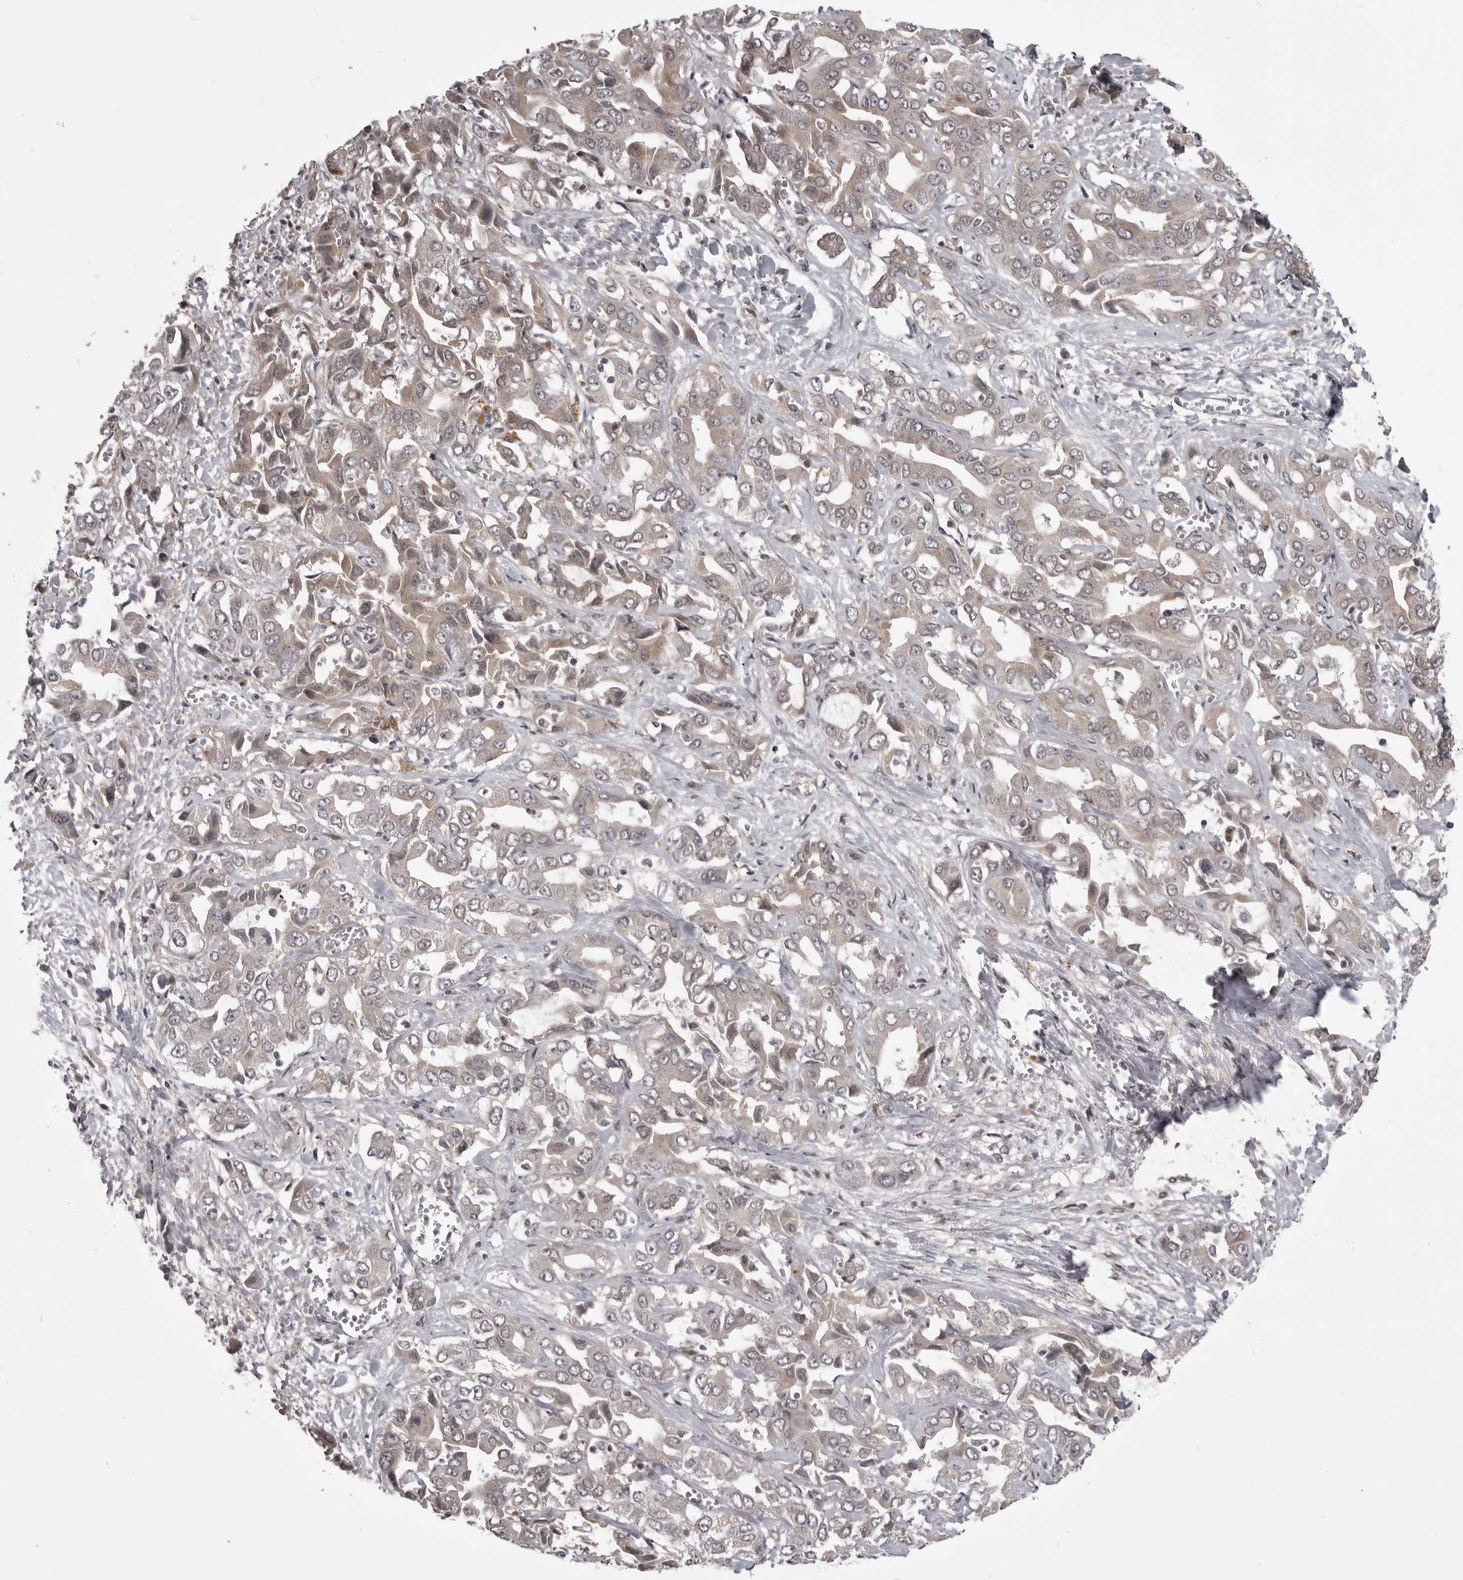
{"staining": {"intensity": "moderate", "quantity": "25%-75%", "location": "cytoplasmic/membranous"}, "tissue": "liver cancer", "cell_type": "Tumor cells", "image_type": "cancer", "snomed": [{"axis": "morphology", "description": "Cholangiocarcinoma"}, {"axis": "topography", "description": "Liver"}], "caption": "Immunohistochemistry (IHC) photomicrograph of neoplastic tissue: human liver cholangiocarcinoma stained using IHC demonstrates medium levels of moderate protein expression localized specifically in the cytoplasmic/membranous of tumor cells, appearing as a cytoplasmic/membranous brown color.", "gene": "SNX16", "patient": {"sex": "female", "age": 52}}